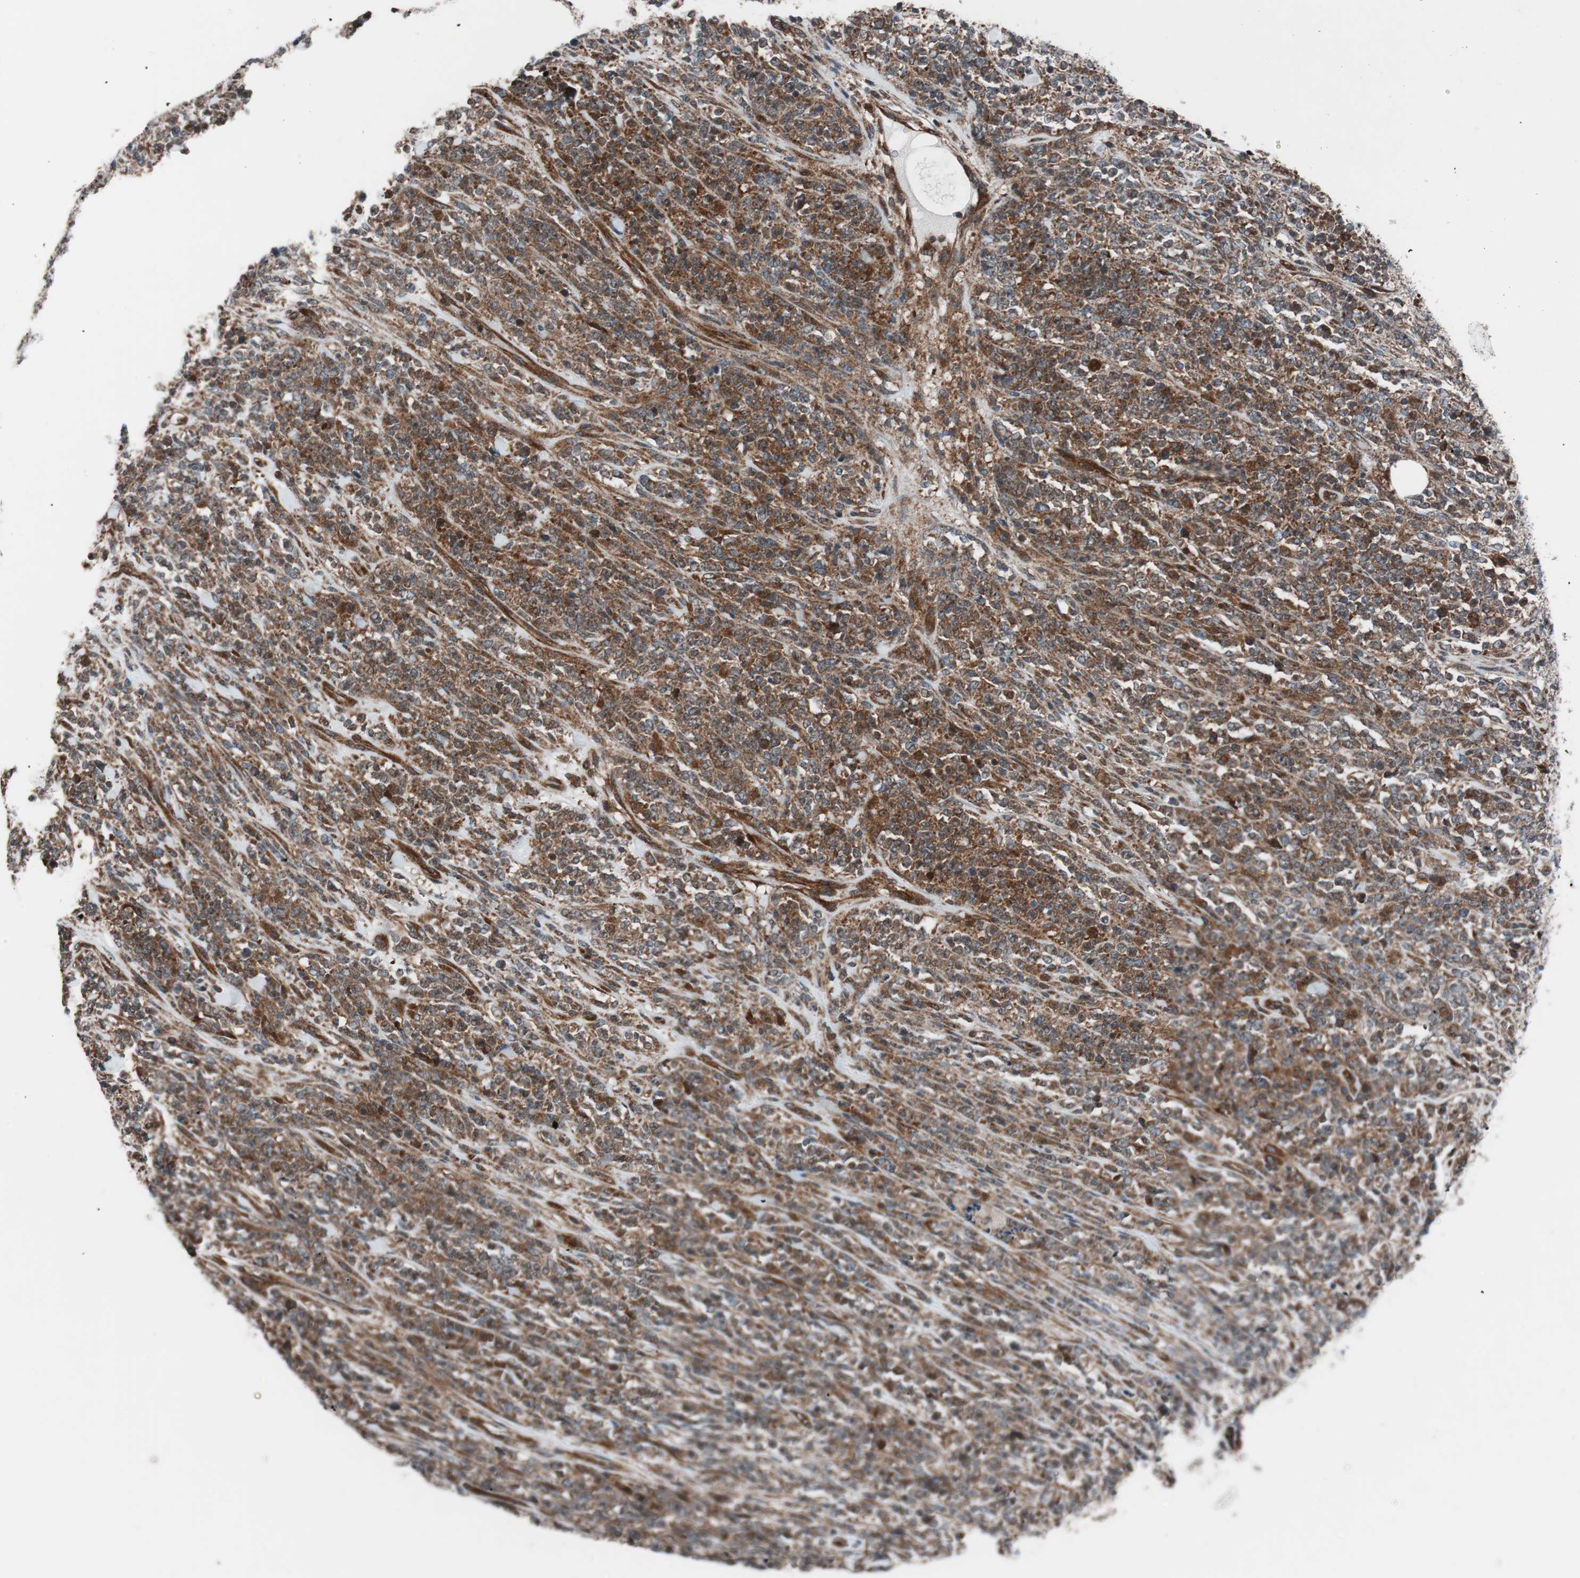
{"staining": {"intensity": "strong", "quantity": ">75%", "location": "cytoplasmic/membranous"}, "tissue": "lymphoma", "cell_type": "Tumor cells", "image_type": "cancer", "snomed": [{"axis": "morphology", "description": "Malignant lymphoma, non-Hodgkin's type, High grade"}, {"axis": "topography", "description": "Soft tissue"}], "caption": "Tumor cells exhibit high levels of strong cytoplasmic/membranous positivity in approximately >75% of cells in lymphoma.", "gene": "CCL14", "patient": {"sex": "male", "age": 18}}